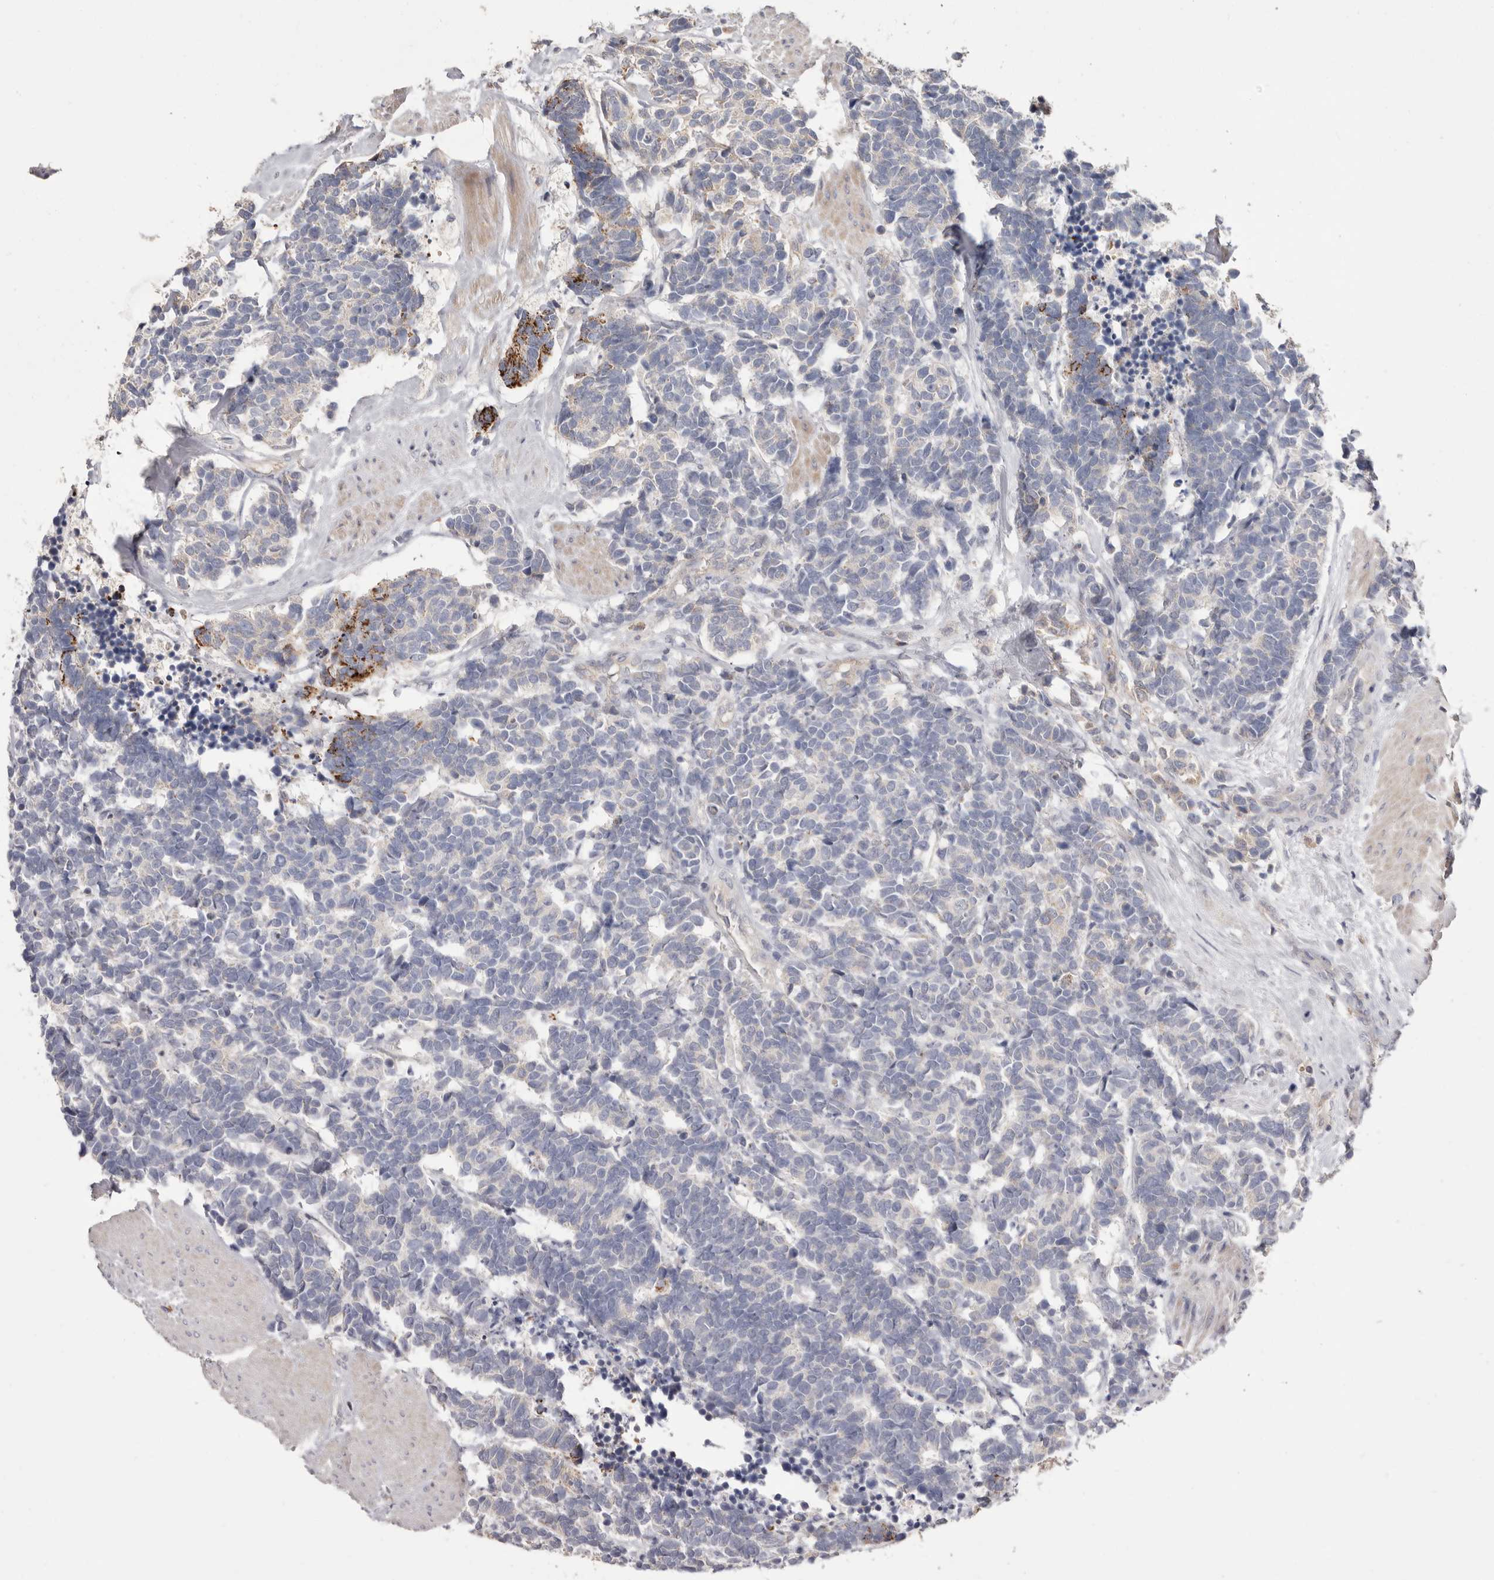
{"staining": {"intensity": "moderate", "quantity": "<25%", "location": "cytoplasmic/membranous"}, "tissue": "carcinoid", "cell_type": "Tumor cells", "image_type": "cancer", "snomed": [{"axis": "morphology", "description": "Carcinoma, NOS"}, {"axis": "morphology", "description": "Carcinoid, malignant, NOS"}, {"axis": "topography", "description": "Urinary bladder"}], "caption": "Carcinoid stained with DAB (3,3'-diaminobenzidine) immunohistochemistry (IHC) exhibits low levels of moderate cytoplasmic/membranous expression in approximately <25% of tumor cells.", "gene": "MMACHC", "patient": {"sex": "male", "age": 57}}